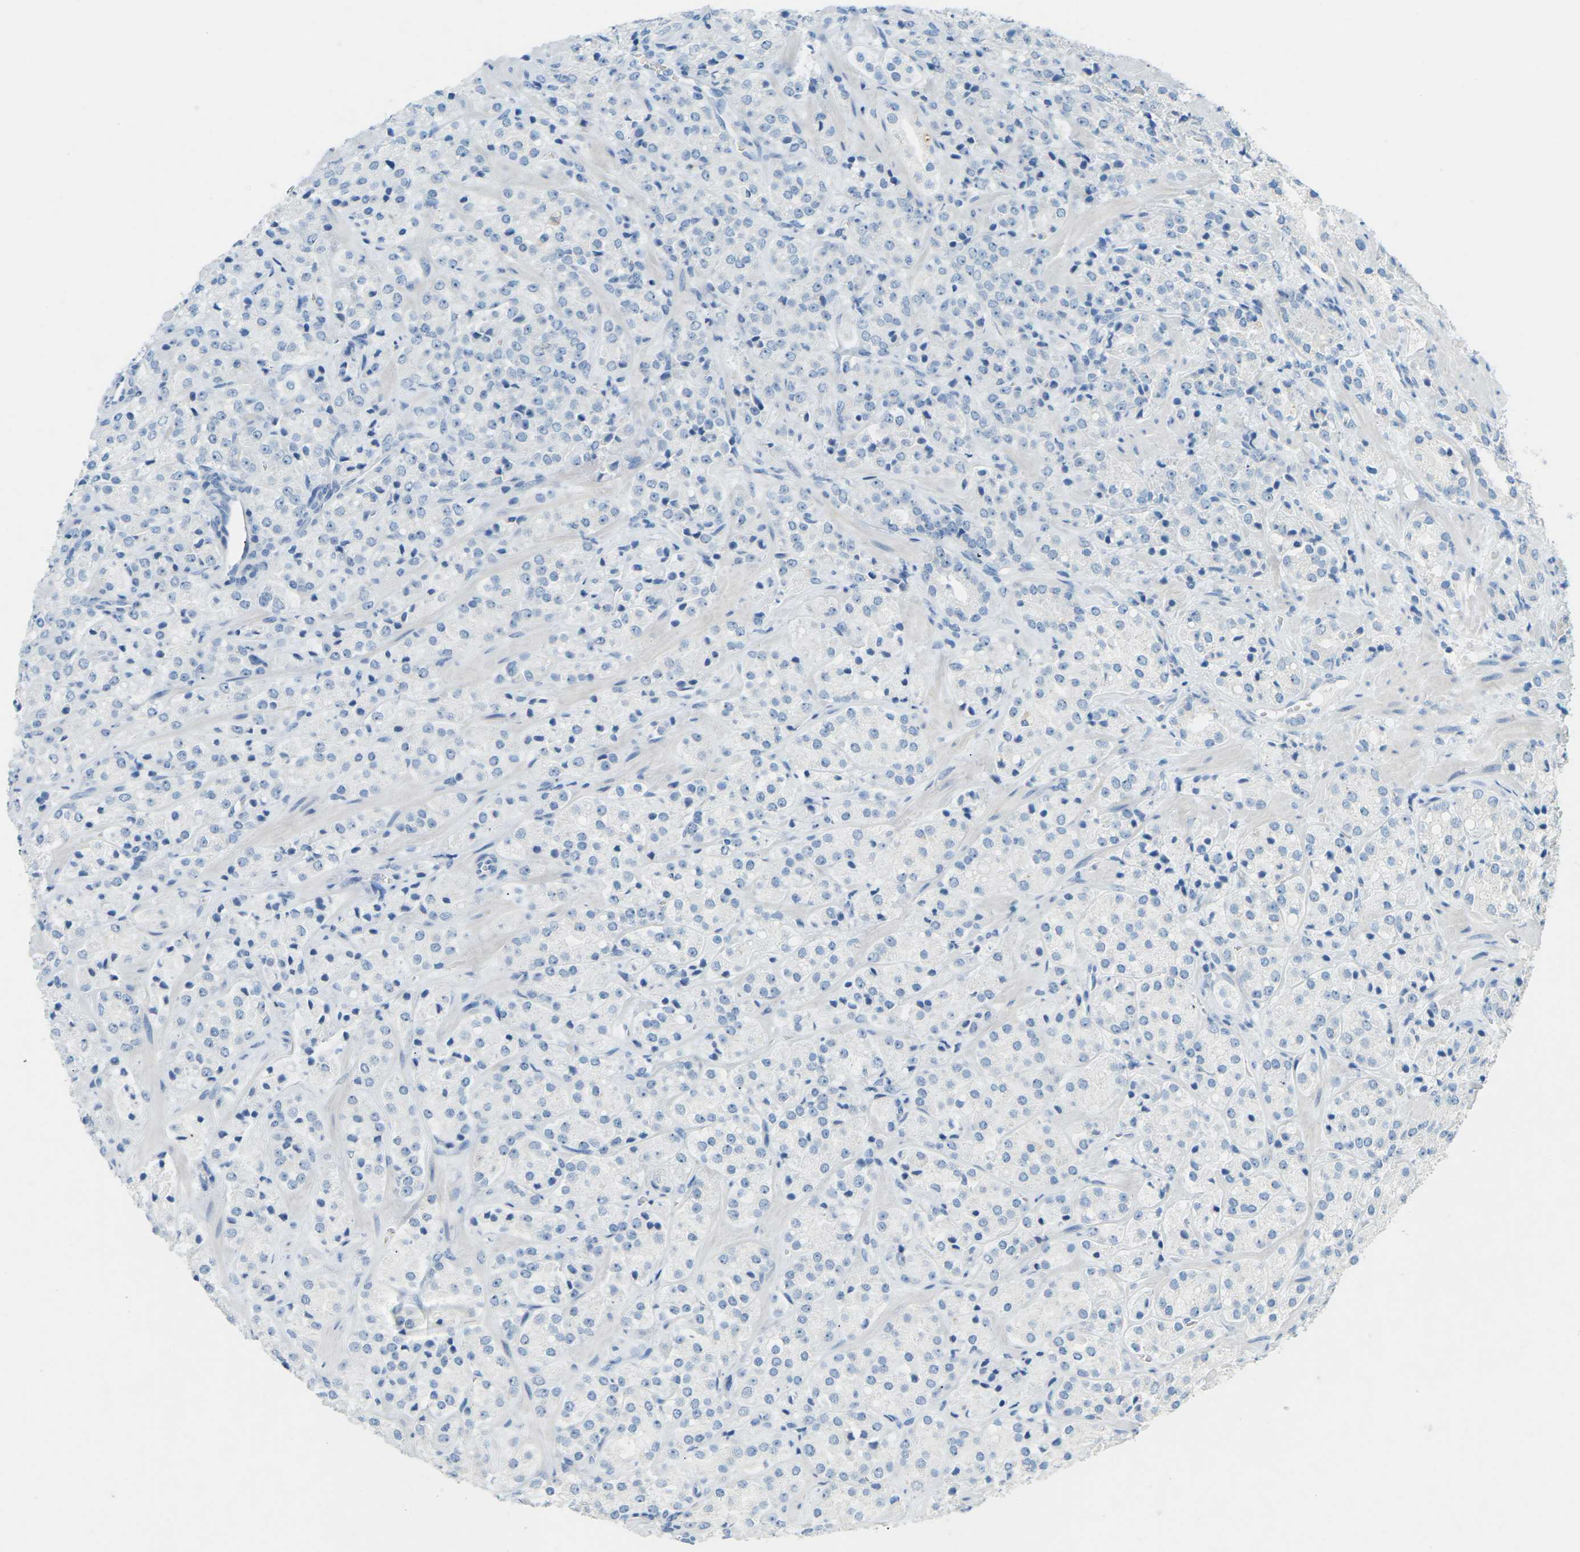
{"staining": {"intensity": "negative", "quantity": "none", "location": "none"}, "tissue": "prostate cancer", "cell_type": "Tumor cells", "image_type": "cancer", "snomed": [{"axis": "morphology", "description": "Adenocarcinoma, High grade"}, {"axis": "topography", "description": "Prostate"}], "caption": "An image of human prostate high-grade adenocarcinoma is negative for staining in tumor cells.", "gene": "CDH16", "patient": {"sex": "male", "age": 64}}